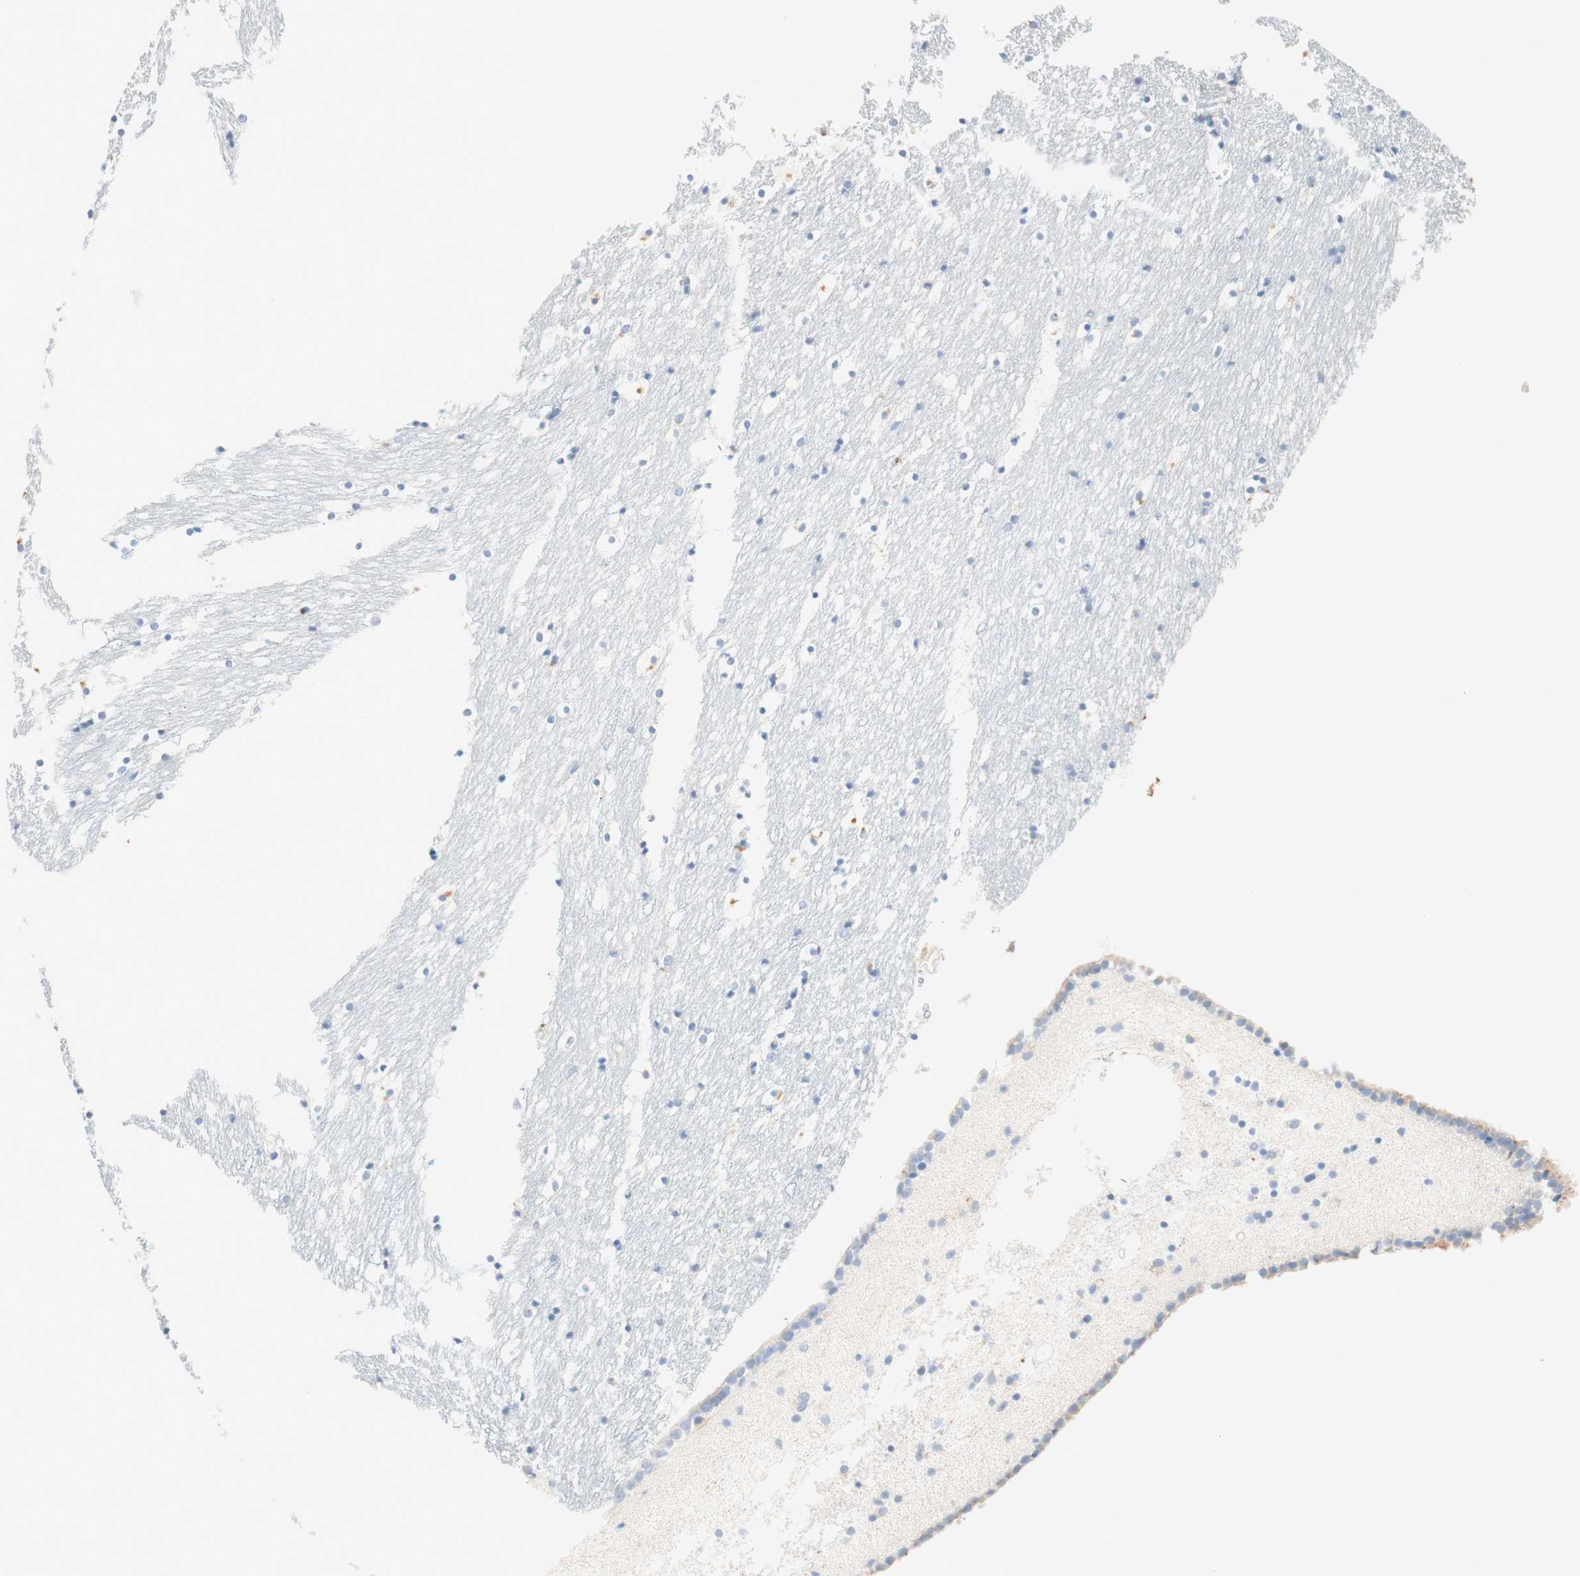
{"staining": {"intensity": "negative", "quantity": "none", "location": "none"}, "tissue": "caudate", "cell_type": "Glial cells", "image_type": "normal", "snomed": [{"axis": "morphology", "description": "Normal tissue, NOS"}, {"axis": "topography", "description": "Lateral ventricle wall"}], "caption": "DAB immunohistochemical staining of unremarkable caudate reveals no significant staining in glial cells. The staining was performed using DAB (3,3'-diaminobenzidine) to visualize the protein expression in brown, while the nuclei were stained in blue with hematoxylin (Magnification: 20x).", "gene": "CD63", "patient": {"sex": "male", "age": 45}}